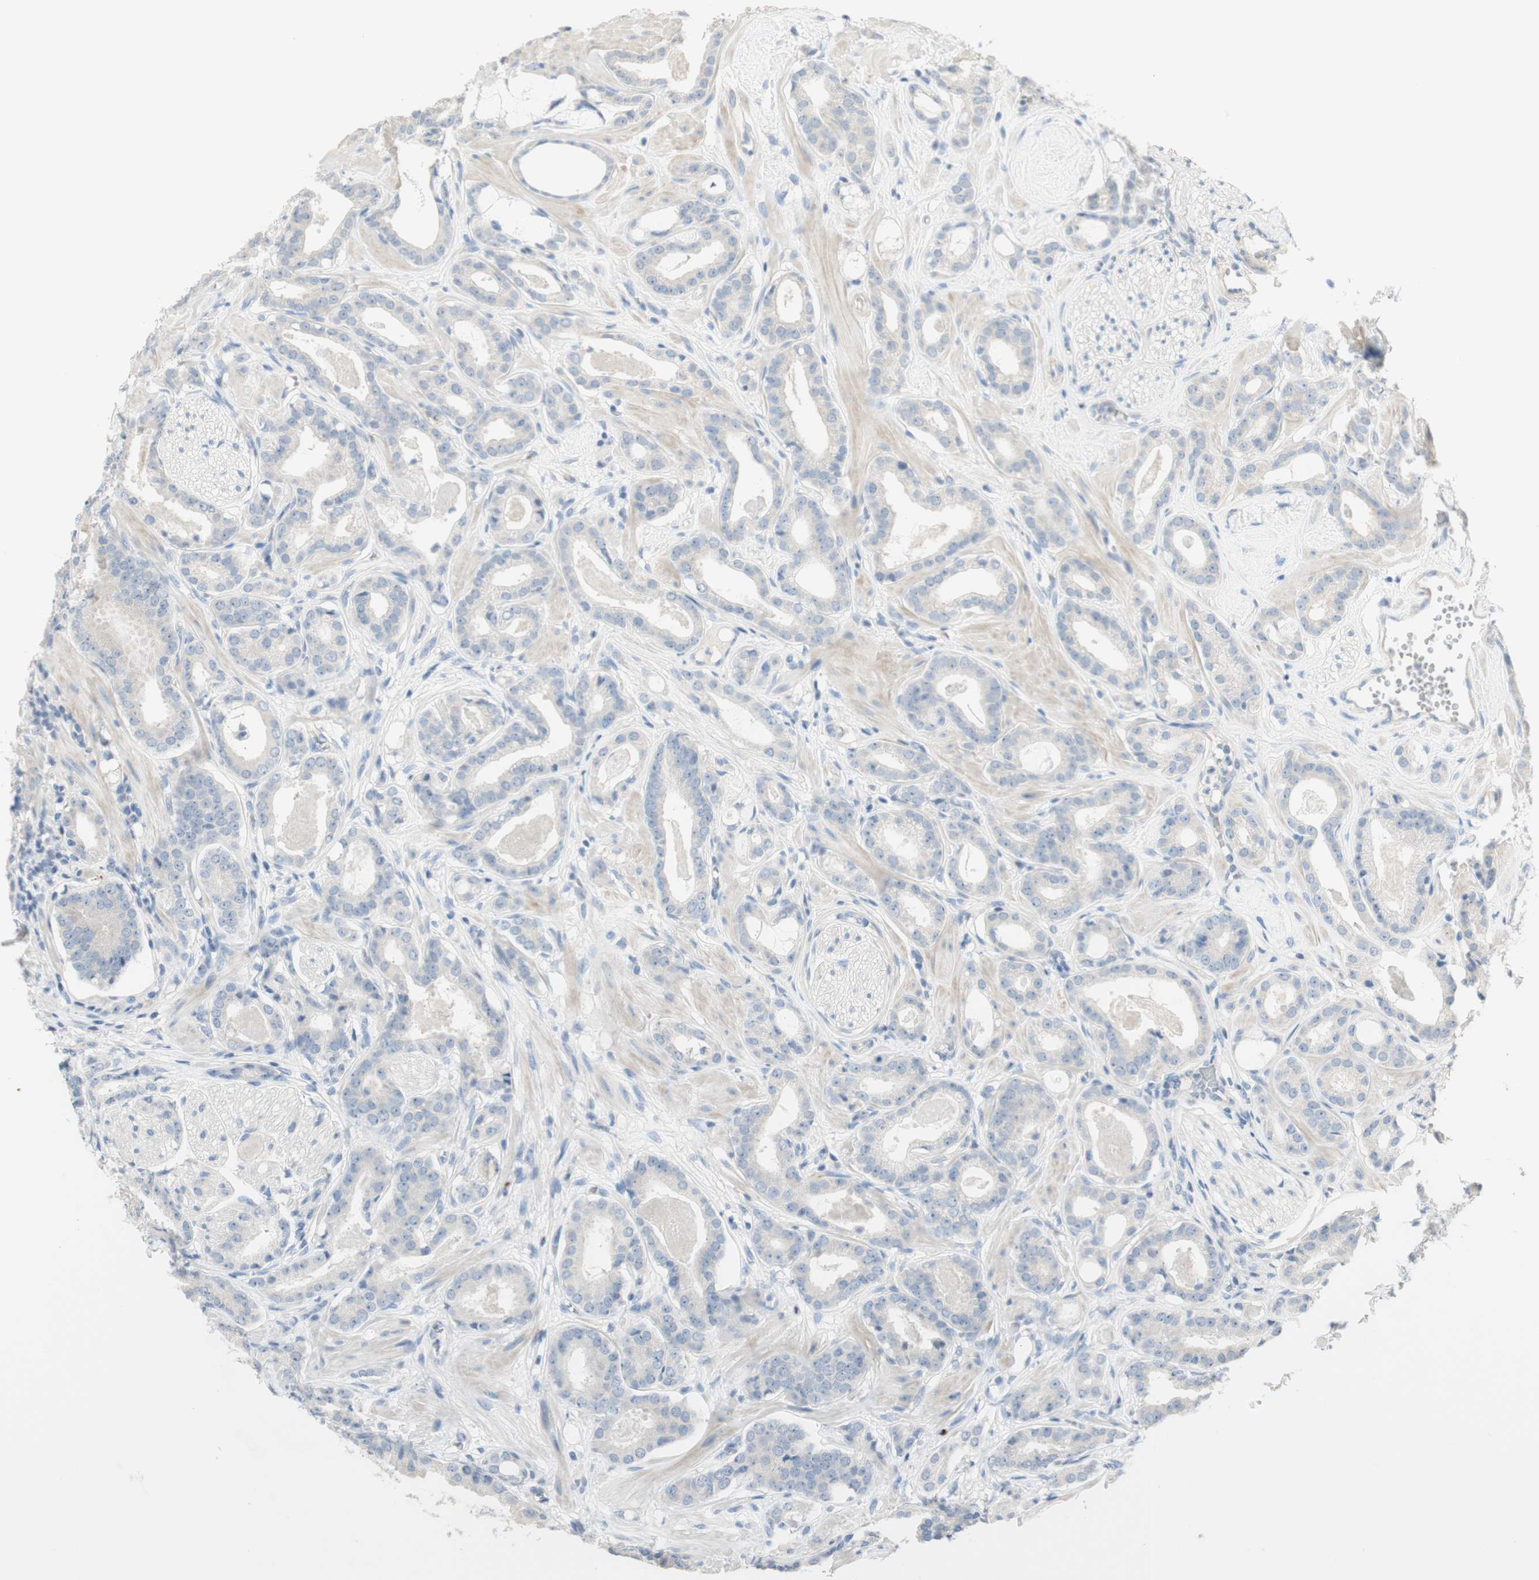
{"staining": {"intensity": "negative", "quantity": "none", "location": "none"}, "tissue": "prostate cancer", "cell_type": "Tumor cells", "image_type": "cancer", "snomed": [{"axis": "morphology", "description": "Adenocarcinoma, Low grade"}, {"axis": "topography", "description": "Prostate"}], "caption": "This is an immunohistochemistry image of prostate cancer (adenocarcinoma (low-grade)). There is no staining in tumor cells.", "gene": "MANEA", "patient": {"sex": "male", "age": 53}}